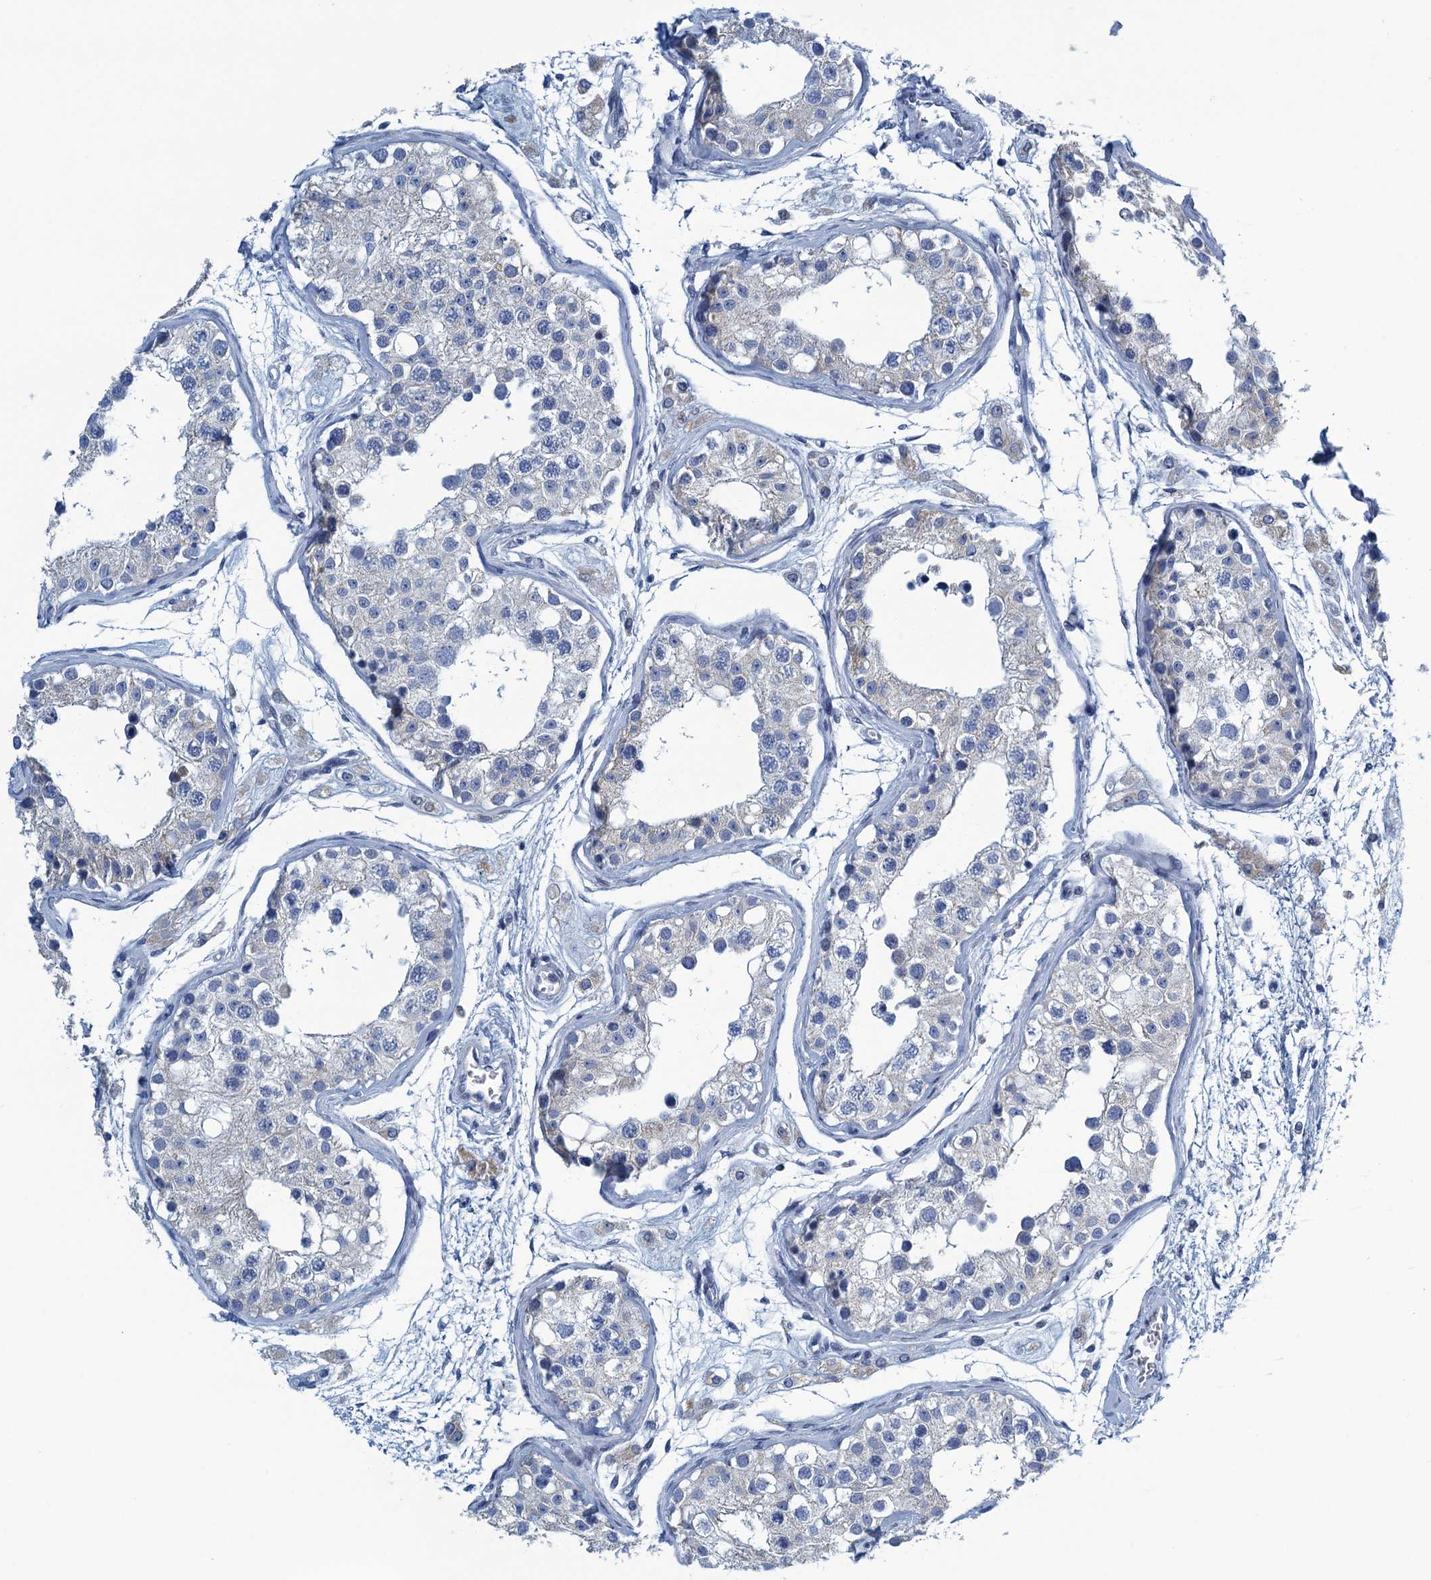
{"staining": {"intensity": "negative", "quantity": "none", "location": "none"}, "tissue": "testis", "cell_type": "Cells in seminiferous ducts", "image_type": "normal", "snomed": [{"axis": "morphology", "description": "Normal tissue, NOS"}, {"axis": "morphology", "description": "Adenocarcinoma, metastatic, NOS"}, {"axis": "topography", "description": "Testis"}], "caption": "This is an immunohistochemistry histopathology image of benign testis. There is no staining in cells in seminiferous ducts.", "gene": "C10orf88", "patient": {"sex": "male", "age": 26}}